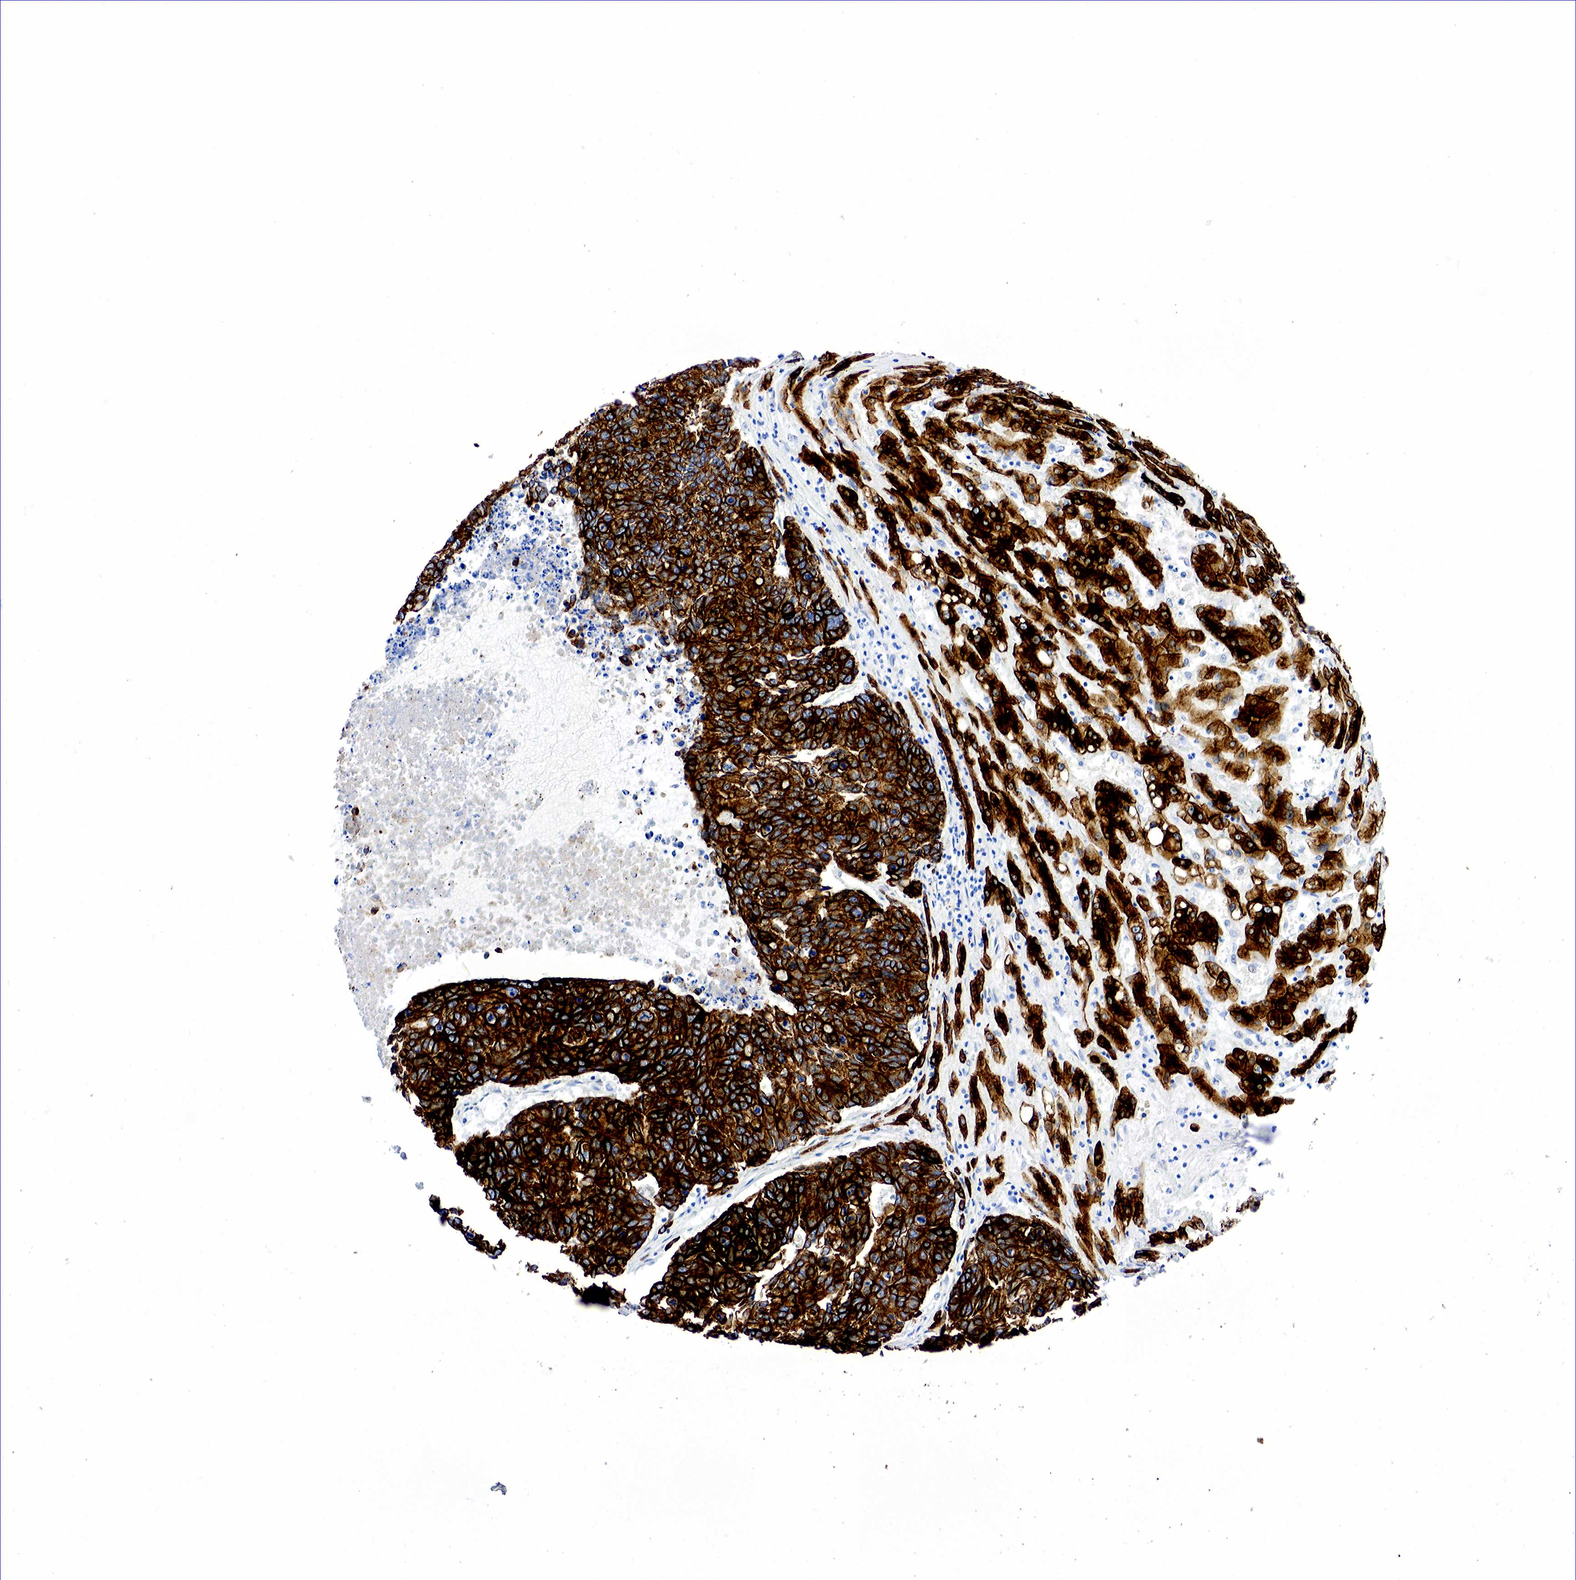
{"staining": {"intensity": "strong", "quantity": ">75%", "location": "cytoplasmic/membranous"}, "tissue": "liver cancer", "cell_type": "Tumor cells", "image_type": "cancer", "snomed": [{"axis": "morphology", "description": "Carcinoma, metastatic, NOS"}, {"axis": "topography", "description": "Liver"}], "caption": "Protein expression by immunohistochemistry exhibits strong cytoplasmic/membranous expression in approximately >75% of tumor cells in metastatic carcinoma (liver). The staining was performed using DAB to visualize the protein expression in brown, while the nuclei were stained in blue with hematoxylin (Magnification: 20x).", "gene": "KRT18", "patient": {"sex": "male", "age": 49}}